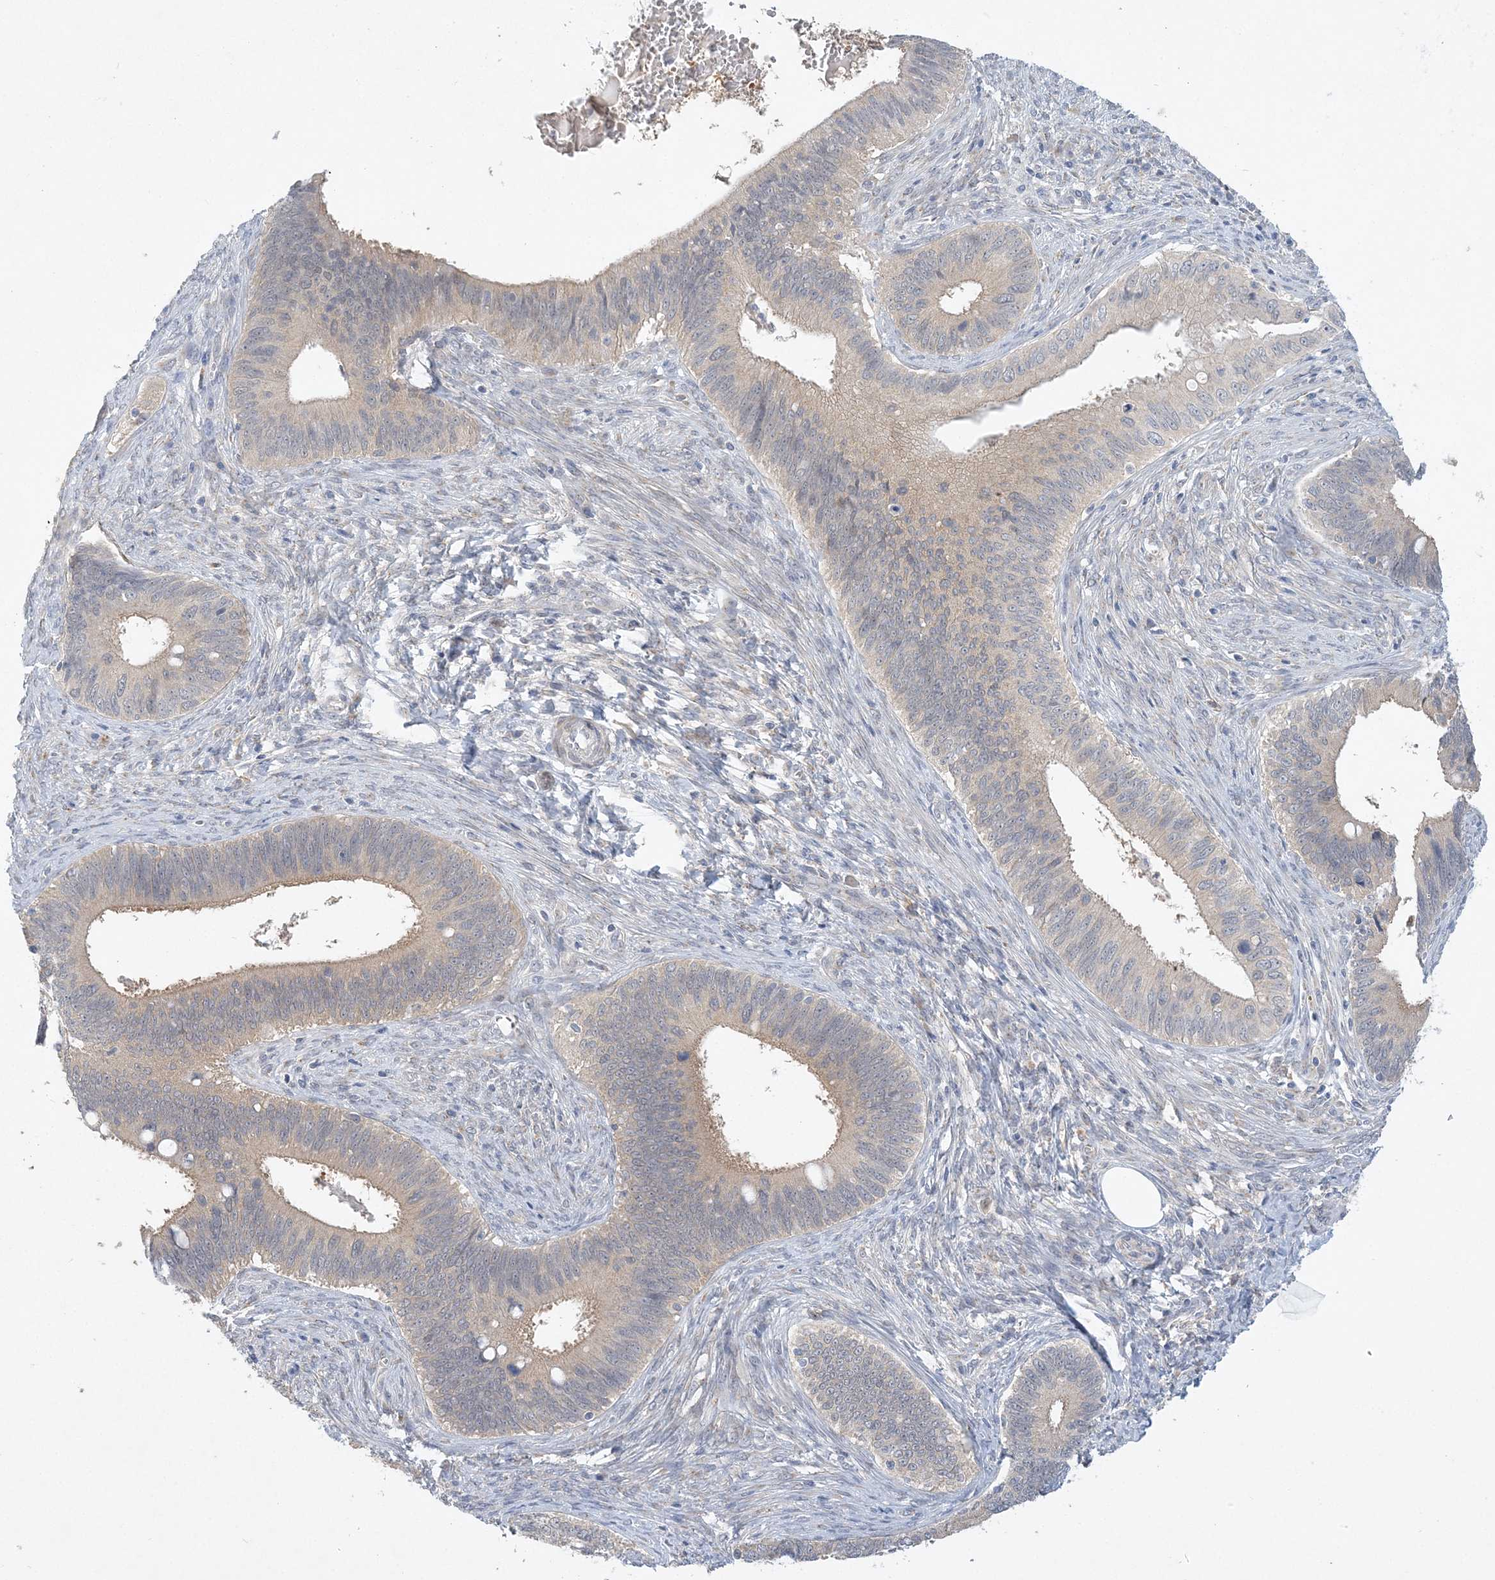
{"staining": {"intensity": "weak", "quantity": "25%-75%", "location": "cytoplasmic/membranous"}, "tissue": "cervical cancer", "cell_type": "Tumor cells", "image_type": "cancer", "snomed": [{"axis": "morphology", "description": "Adenocarcinoma, NOS"}, {"axis": "topography", "description": "Cervix"}], "caption": "IHC micrograph of human cervical cancer stained for a protein (brown), which exhibits low levels of weak cytoplasmic/membranous expression in approximately 25%-75% of tumor cells.", "gene": "ANKRD35", "patient": {"sex": "female", "age": 42}}